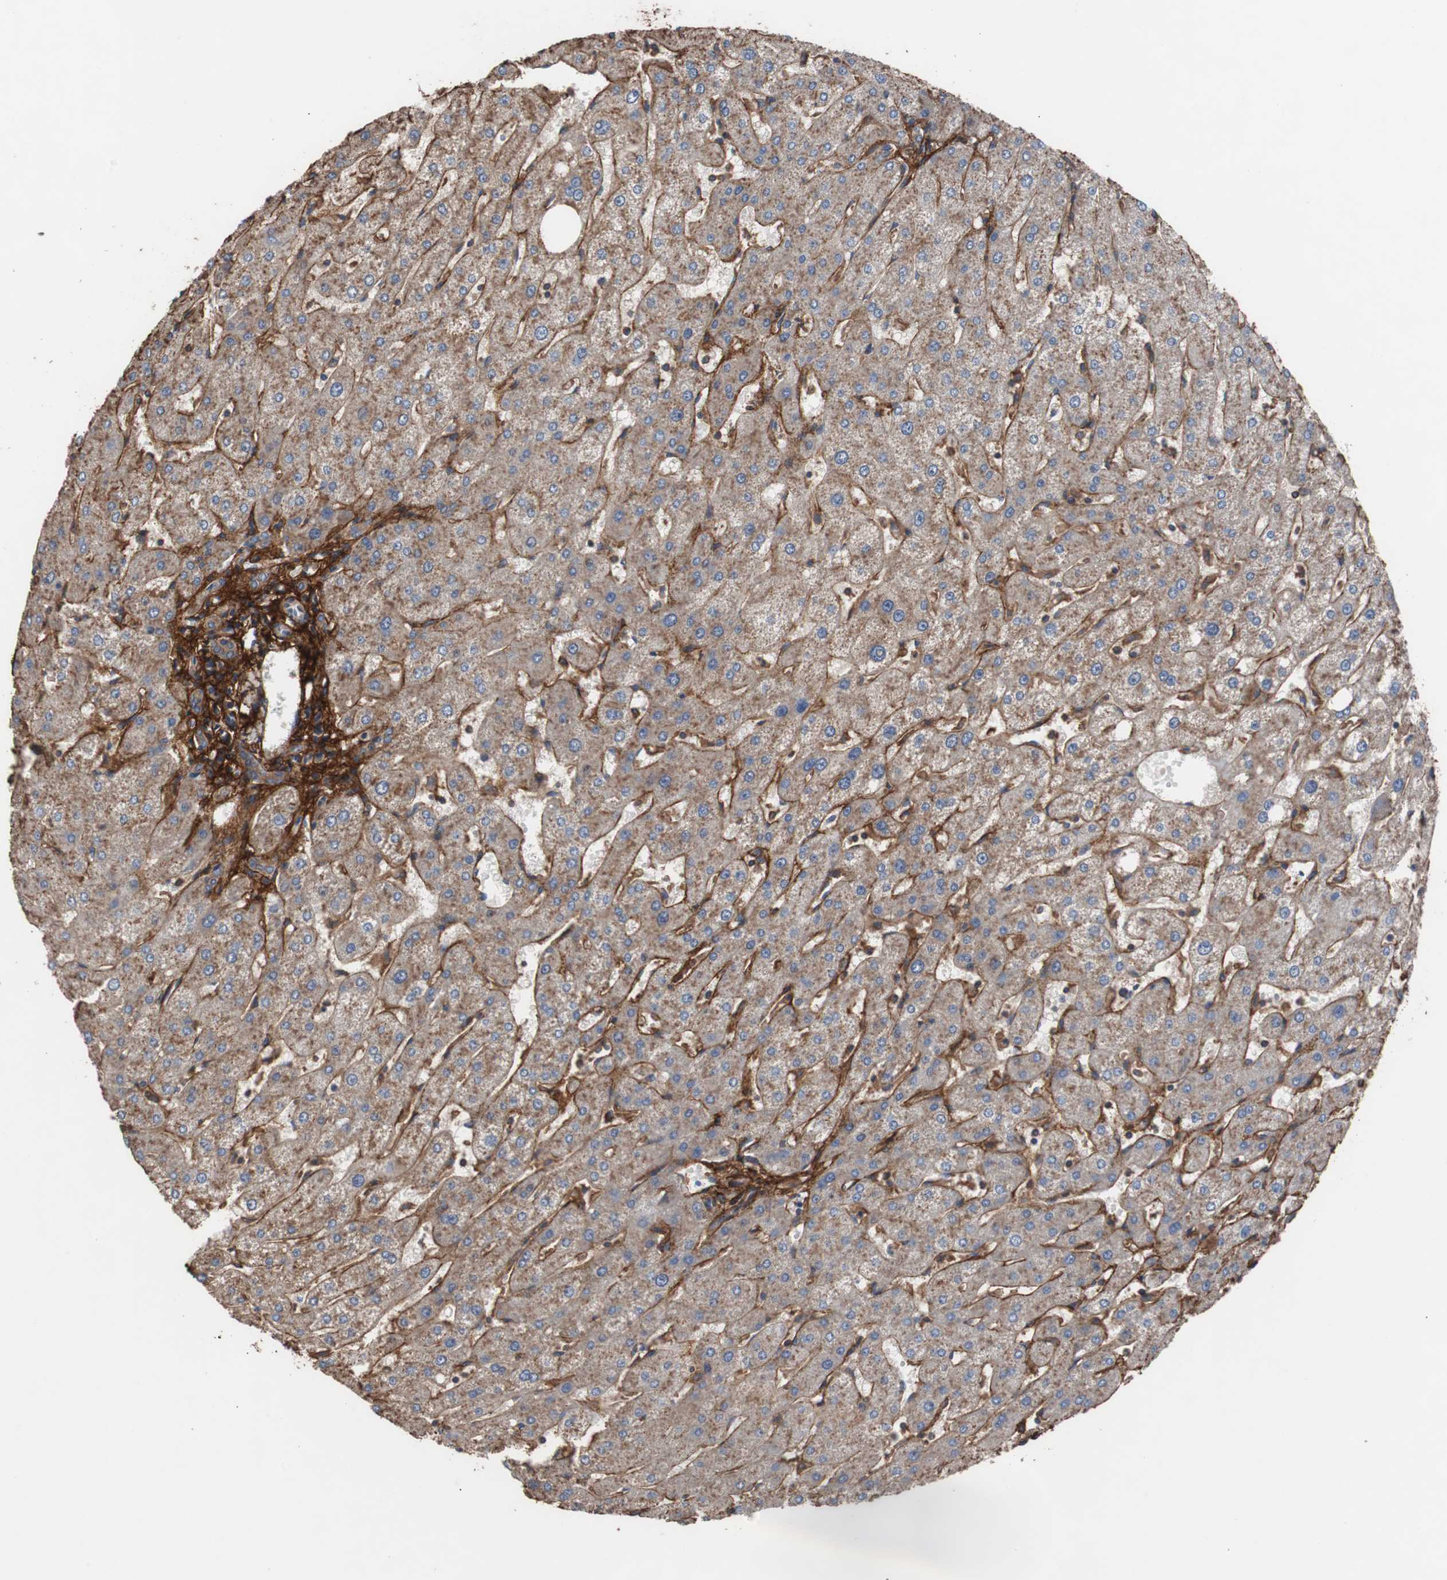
{"staining": {"intensity": "moderate", "quantity": ">75%", "location": "cytoplasmic/membranous"}, "tissue": "liver", "cell_type": "Cholangiocytes", "image_type": "normal", "snomed": [{"axis": "morphology", "description": "Normal tissue, NOS"}, {"axis": "topography", "description": "Liver"}], "caption": "Immunohistochemistry (IHC) (DAB) staining of unremarkable liver reveals moderate cytoplasmic/membranous protein staining in approximately >75% of cholangiocytes.", "gene": "COL6A2", "patient": {"sex": "male", "age": 67}}